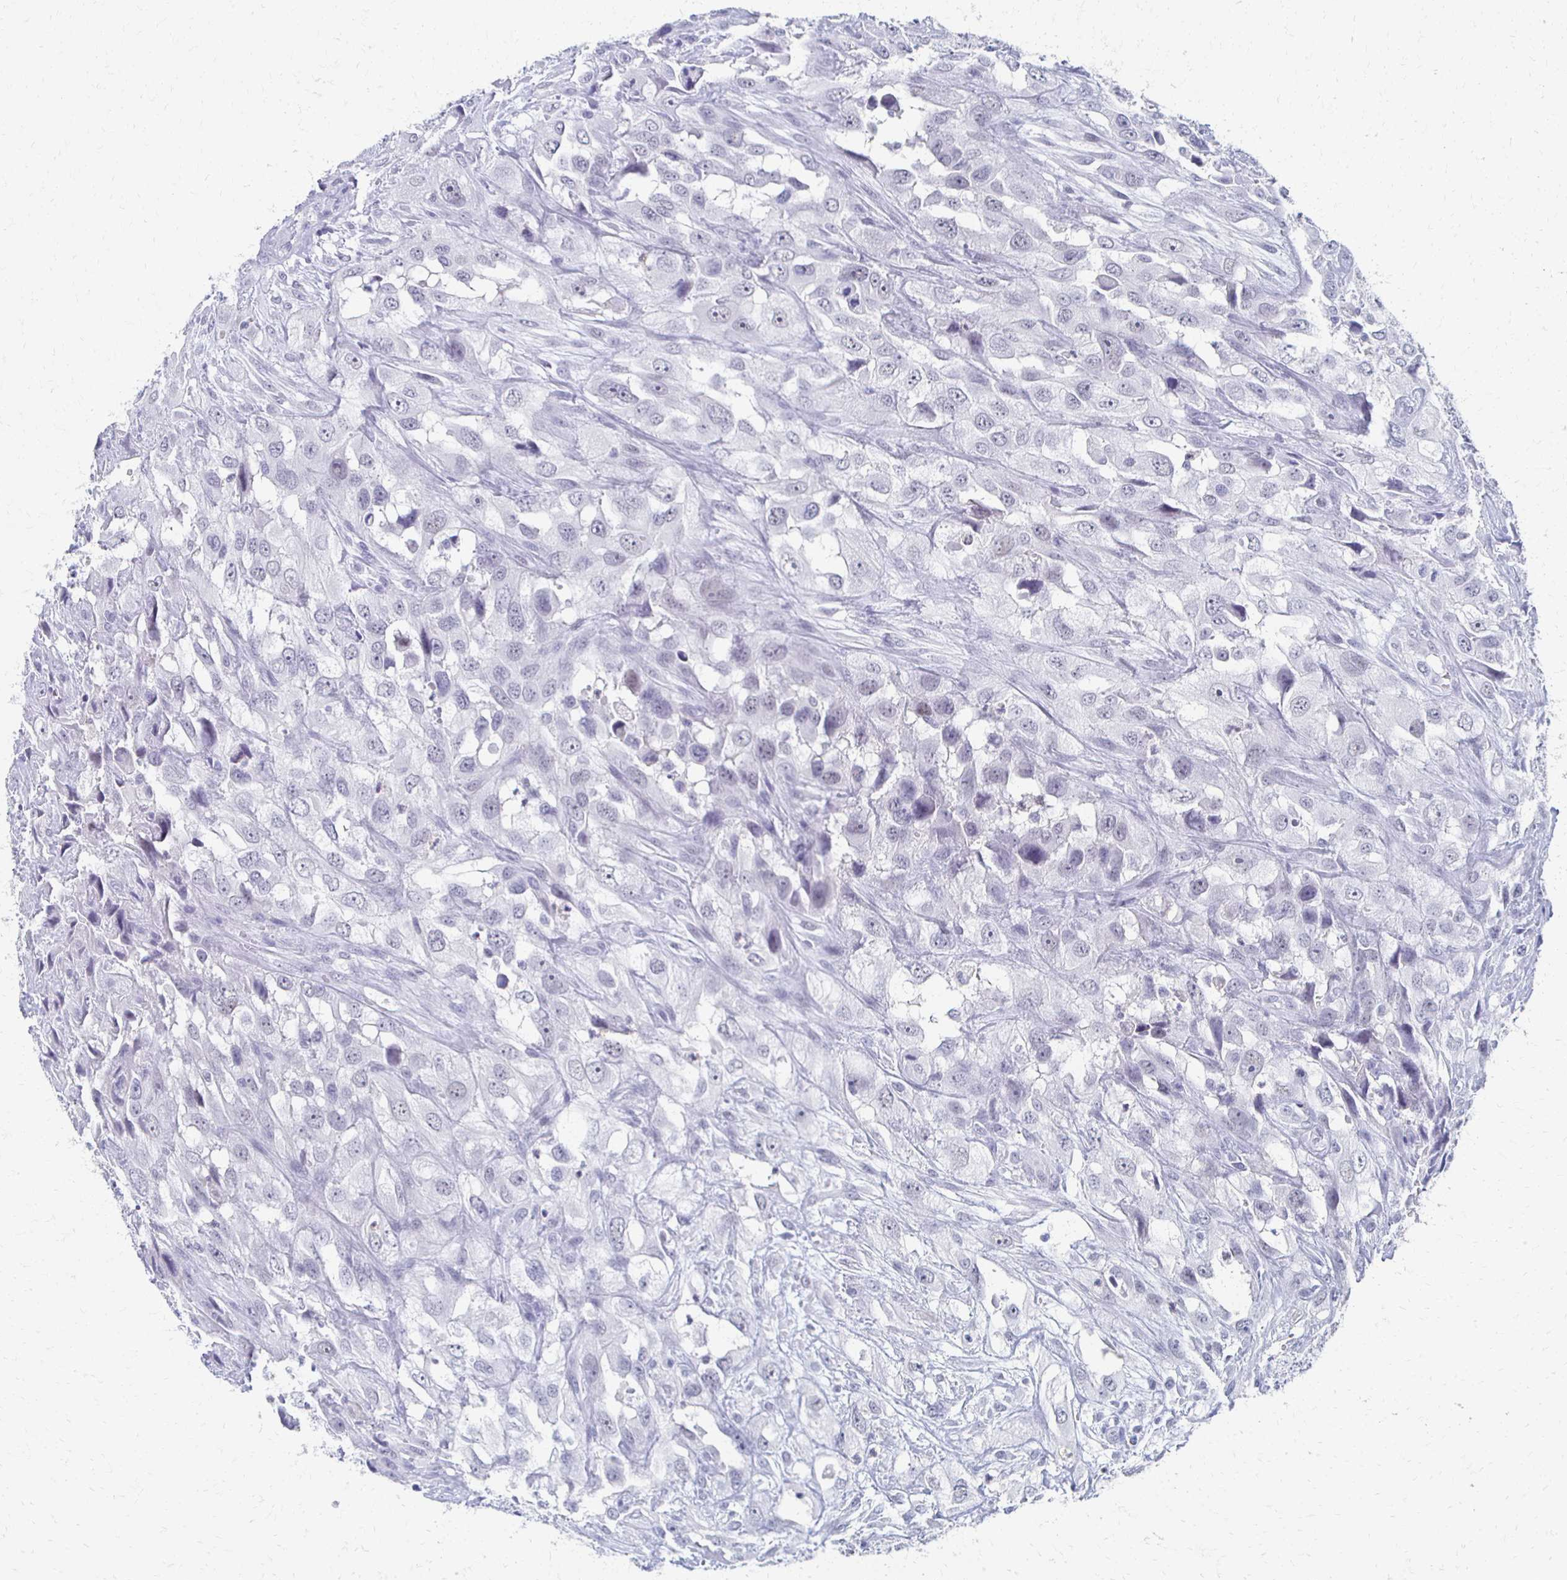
{"staining": {"intensity": "negative", "quantity": "none", "location": "none"}, "tissue": "urothelial cancer", "cell_type": "Tumor cells", "image_type": "cancer", "snomed": [{"axis": "morphology", "description": "Urothelial carcinoma, High grade"}, {"axis": "topography", "description": "Urinary bladder"}], "caption": "The image shows no significant expression in tumor cells of high-grade urothelial carcinoma. (DAB (3,3'-diaminobenzidine) immunohistochemistry (IHC), high magnification).", "gene": "CXCR2", "patient": {"sex": "male", "age": 67}}